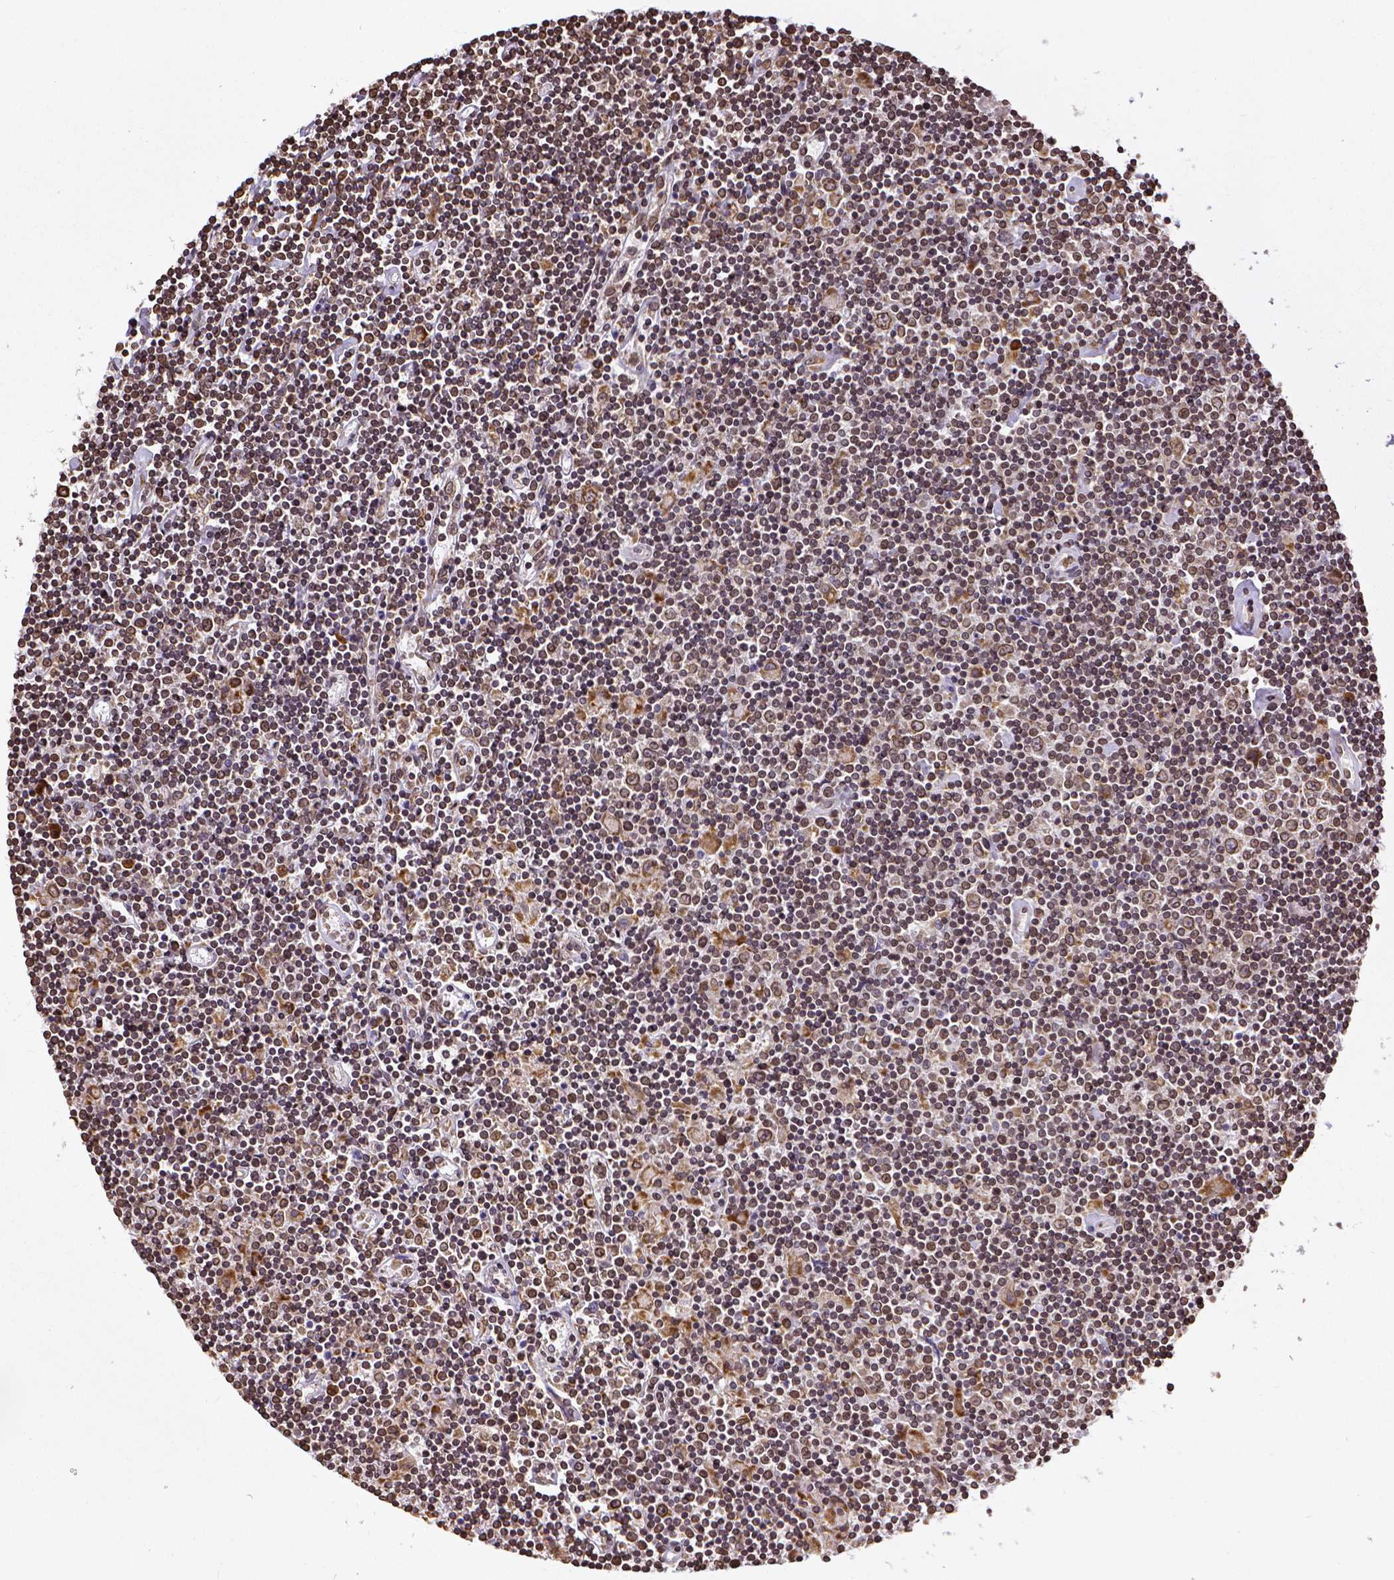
{"staining": {"intensity": "strong", "quantity": ">75%", "location": "cytoplasmic/membranous,nuclear"}, "tissue": "lymphoma", "cell_type": "Tumor cells", "image_type": "cancer", "snomed": [{"axis": "morphology", "description": "Hodgkin's disease, NOS"}, {"axis": "topography", "description": "Lymph node"}], "caption": "A high-resolution micrograph shows IHC staining of lymphoma, which reveals strong cytoplasmic/membranous and nuclear positivity in about >75% of tumor cells.", "gene": "MTDH", "patient": {"sex": "male", "age": 40}}